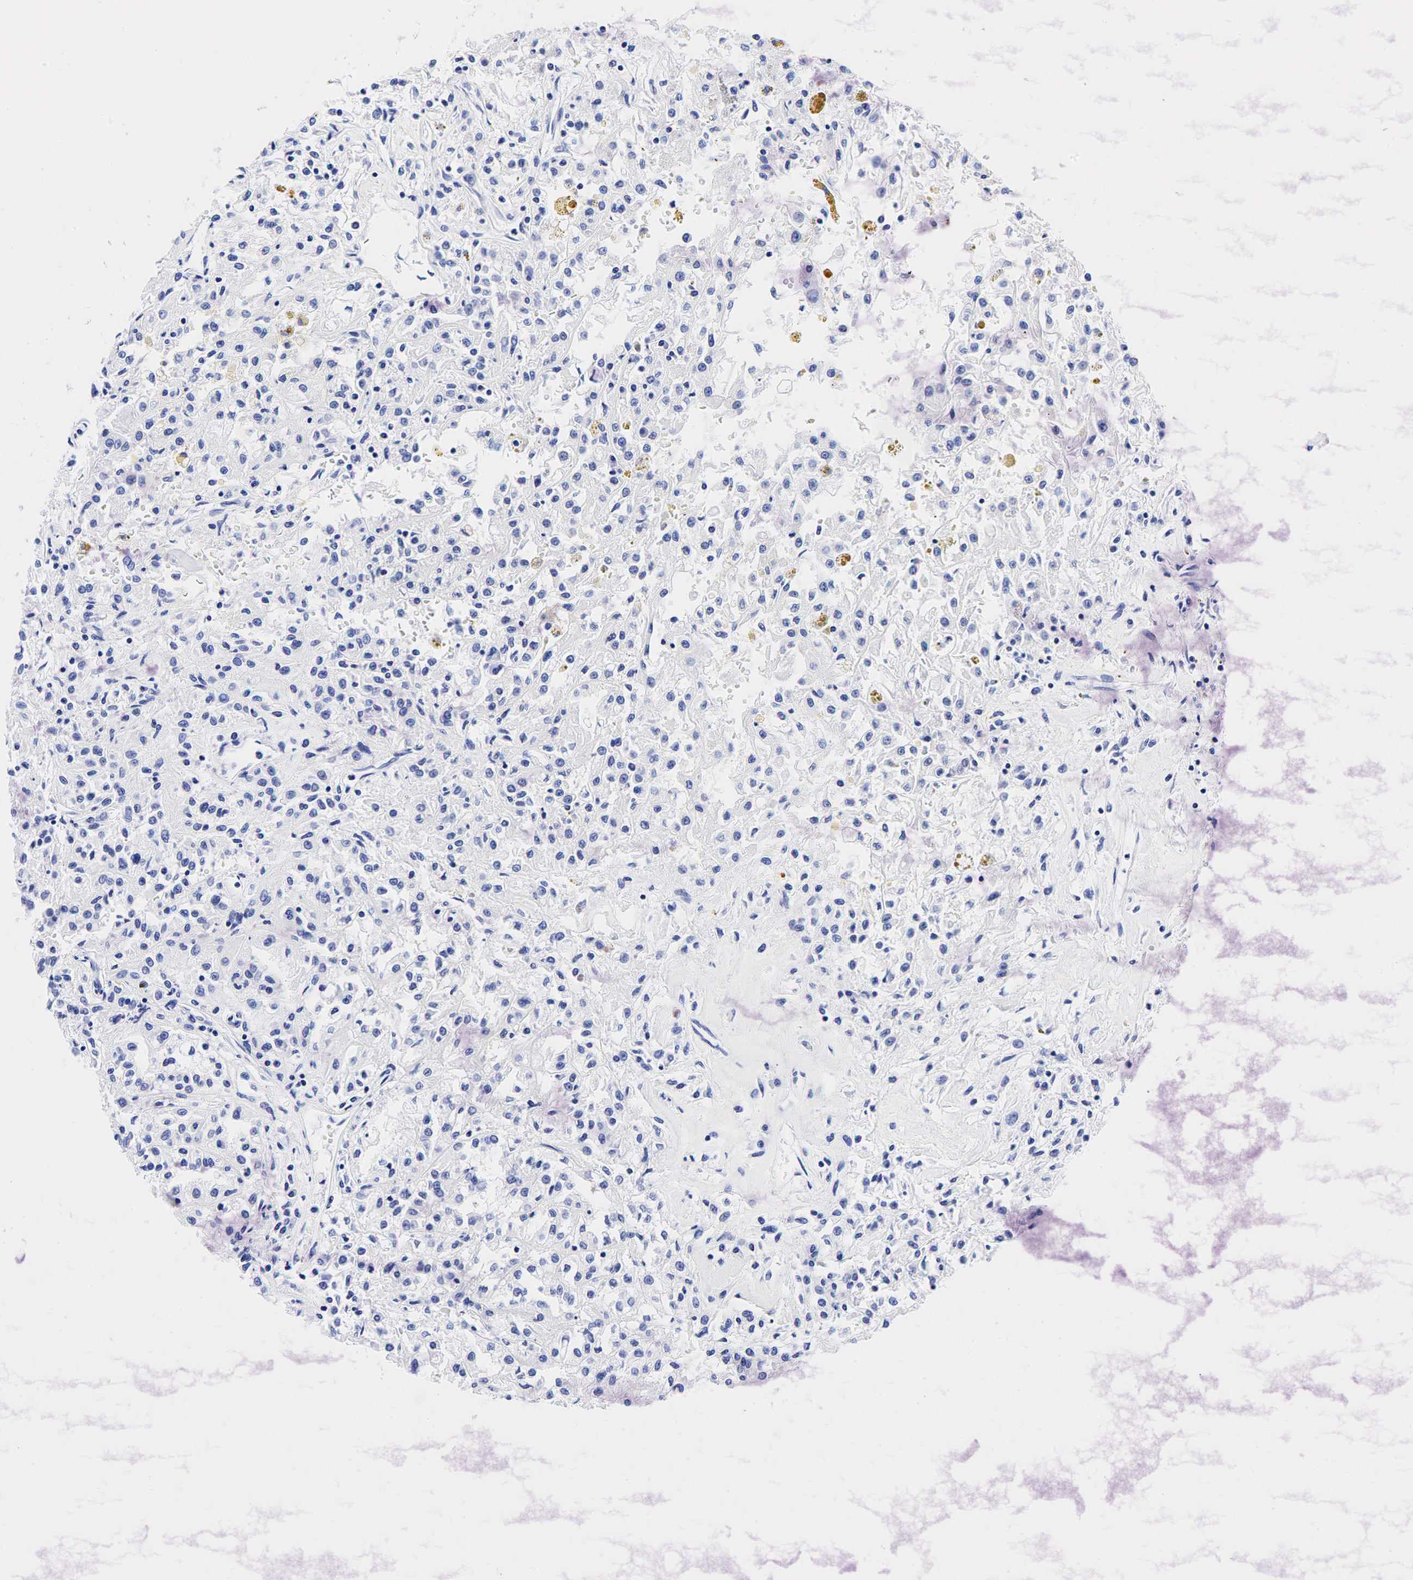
{"staining": {"intensity": "negative", "quantity": "none", "location": "none"}, "tissue": "renal cancer", "cell_type": "Tumor cells", "image_type": "cancer", "snomed": [{"axis": "morphology", "description": "Adenocarcinoma, NOS"}, {"axis": "topography", "description": "Kidney"}], "caption": "A photomicrograph of adenocarcinoma (renal) stained for a protein shows no brown staining in tumor cells.", "gene": "ESR1", "patient": {"sex": "male", "age": 78}}